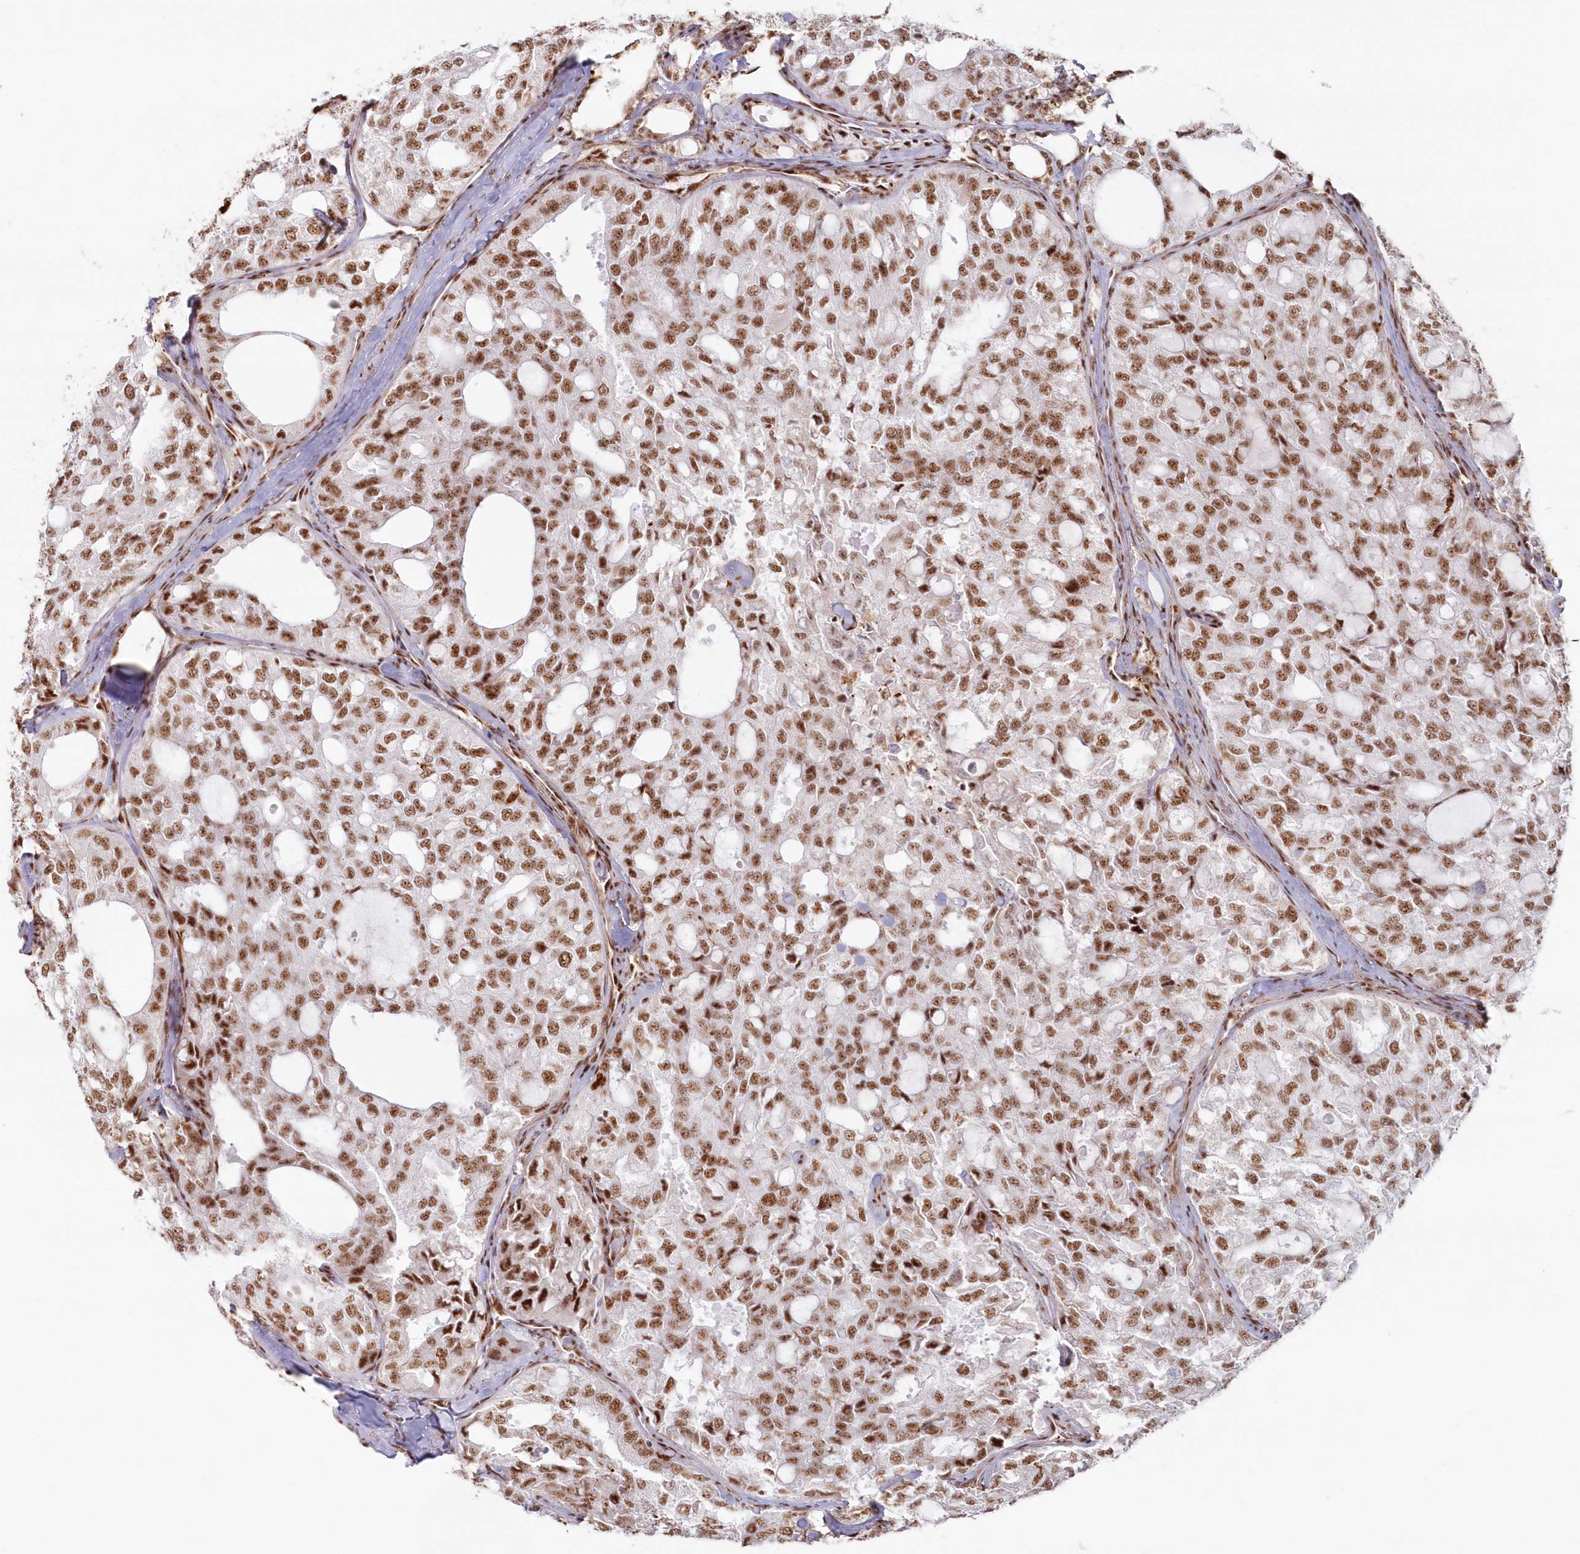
{"staining": {"intensity": "moderate", "quantity": ">75%", "location": "nuclear"}, "tissue": "thyroid cancer", "cell_type": "Tumor cells", "image_type": "cancer", "snomed": [{"axis": "morphology", "description": "Follicular adenoma carcinoma, NOS"}, {"axis": "topography", "description": "Thyroid gland"}], "caption": "This image shows thyroid follicular adenoma carcinoma stained with IHC to label a protein in brown. The nuclear of tumor cells show moderate positivity for the protein. Nuclei are counter-stained blue.", "gene": "DDX46", "patient": {"sex": "male", "age": 75}}